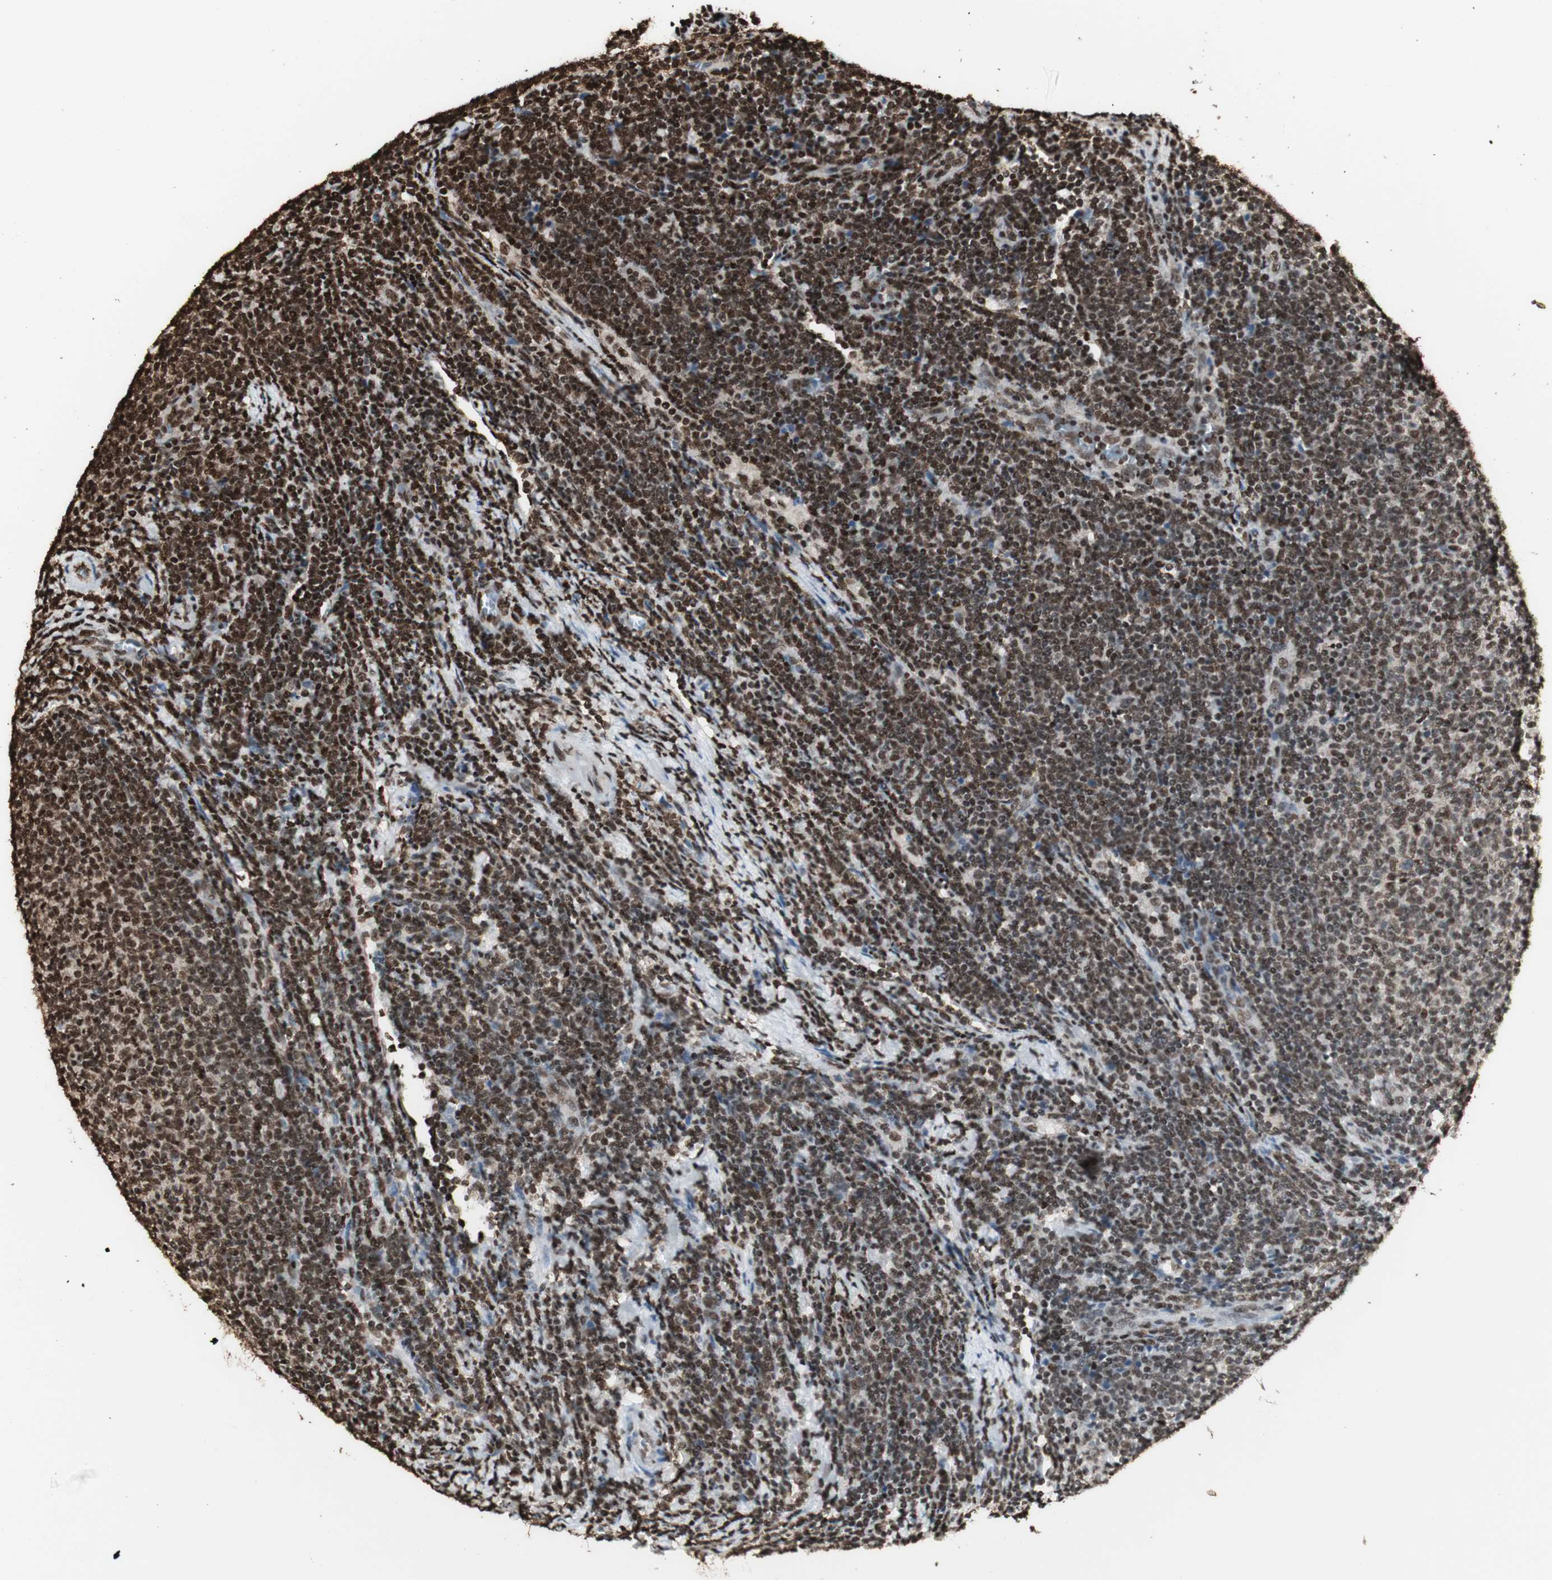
{"staining": {"intensity": "strong", "quantity": "25%-75%", "location": "nuclear"}, "tissue": "lymphoma", "cell_type": "Tumor cells", "image_type": "cancer", "snomed": [{"axis": "morphology", "description": "Malignant lymphoma, non-Hodgkin's type, Low grade"}, {"axis": "topography", "description": "Lymph node"}], "caption": "The micrograph demonstrates immunohistochemical staining of low-grade malignant lymphoma, non-Hodgkin's type. There is strong nuclear expression is identified in about 25%-75% of tumor cells.", "gene": "HNRNPA2B1", "patient": {"sex": "male", "age": 66}}